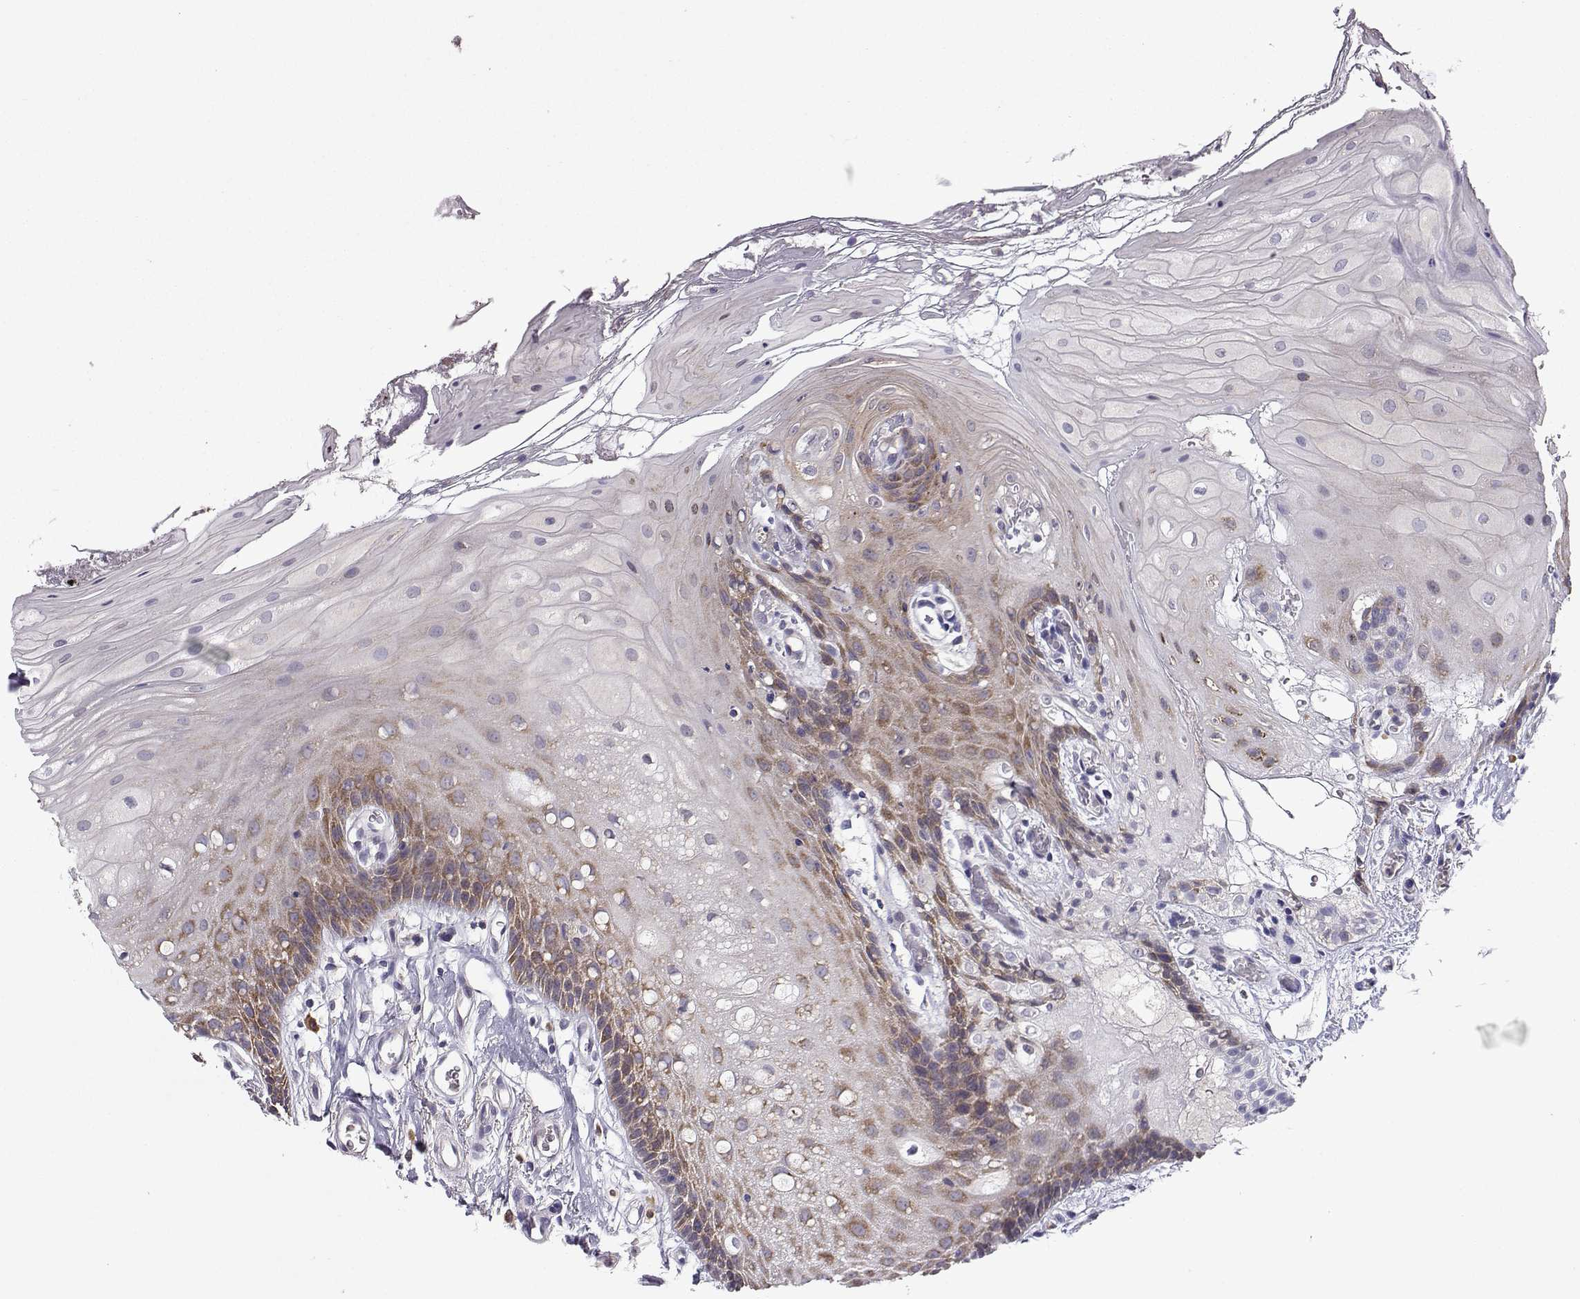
{"staining": {"intensity": "moderate", "quantity": "<25%", "location": "cytoplasmic/membranous"}, "tissue": "oral mucosa", "cell_type": "Squamous epithelial cells", "image_type": "normal", "snomed": [{"axis": "morphology", "description": "Normal tissue, NOS"}, {"axis": "morphology", "description": "Squamous cell carcinoma, NOS"}, {"axis": "topography", "description": "Oral tissue"}, {"axis": "topography", "description": "Head-Neck"}], "caption": "Squamous epithelial cells show low levels of moderate cytoplasmic/membranous positivity in approximately <25% of cells in benign oral mucosa.", "gene": "STXBP5", "patient": {"sex": "male", "age": 69}}